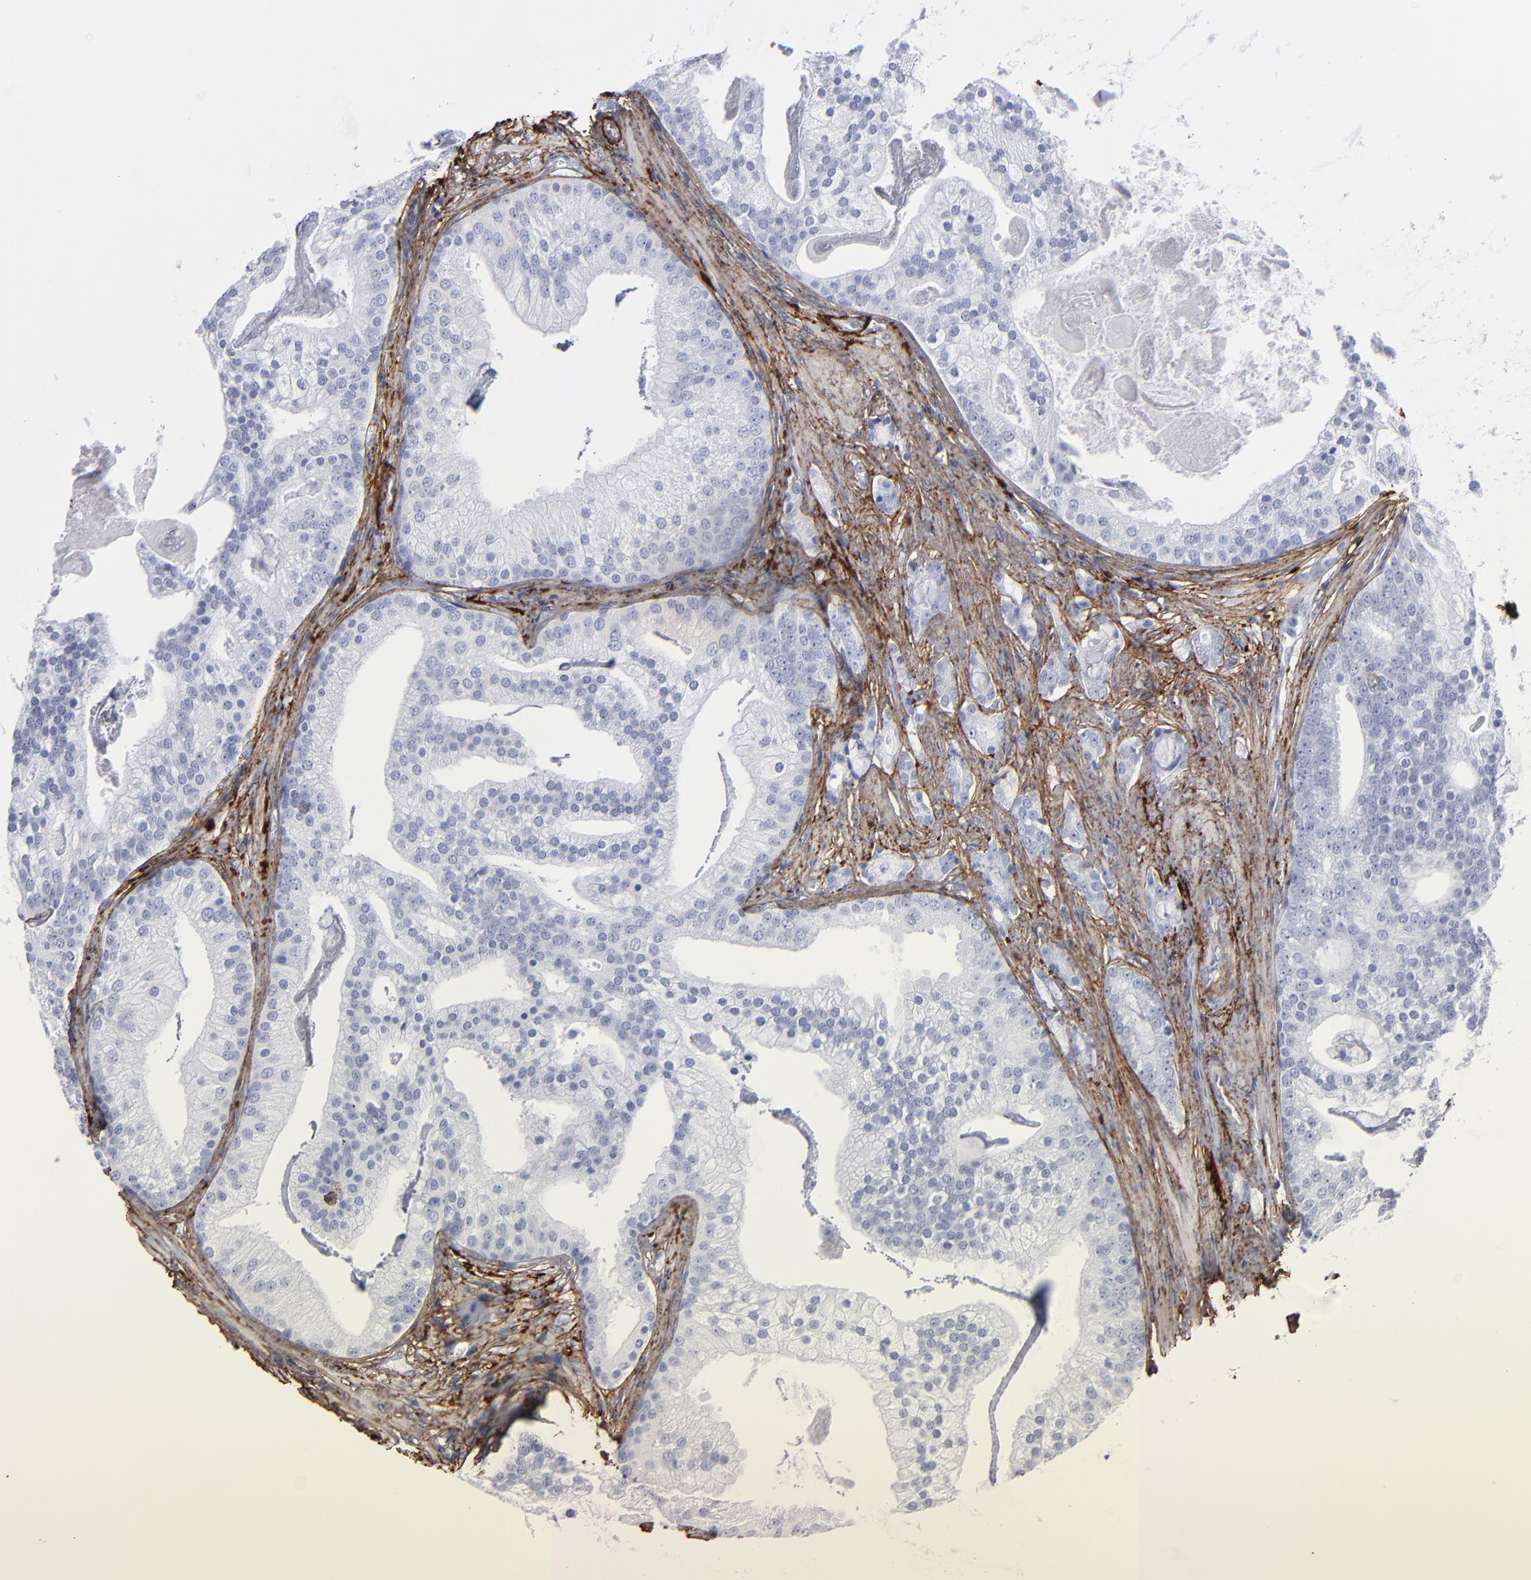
{"staining": {"intensity": "negative", "quantity": "none", "location": "none"}, "tissue": "prostate cancer", "cell_type": "Tumor cells", "image_type": "cancer", "snomed": [{"axis": "morphology", "description": "Adenocarcinoma, Low grade"}, {"axis": "topography", "description": "Prostate"}], "caption": "Histopathology image shows no significant protein staining in tumor cells of prostate cancer.", "gene": "EMILIN1", "patient": {"sex": "male", "age": 58}}